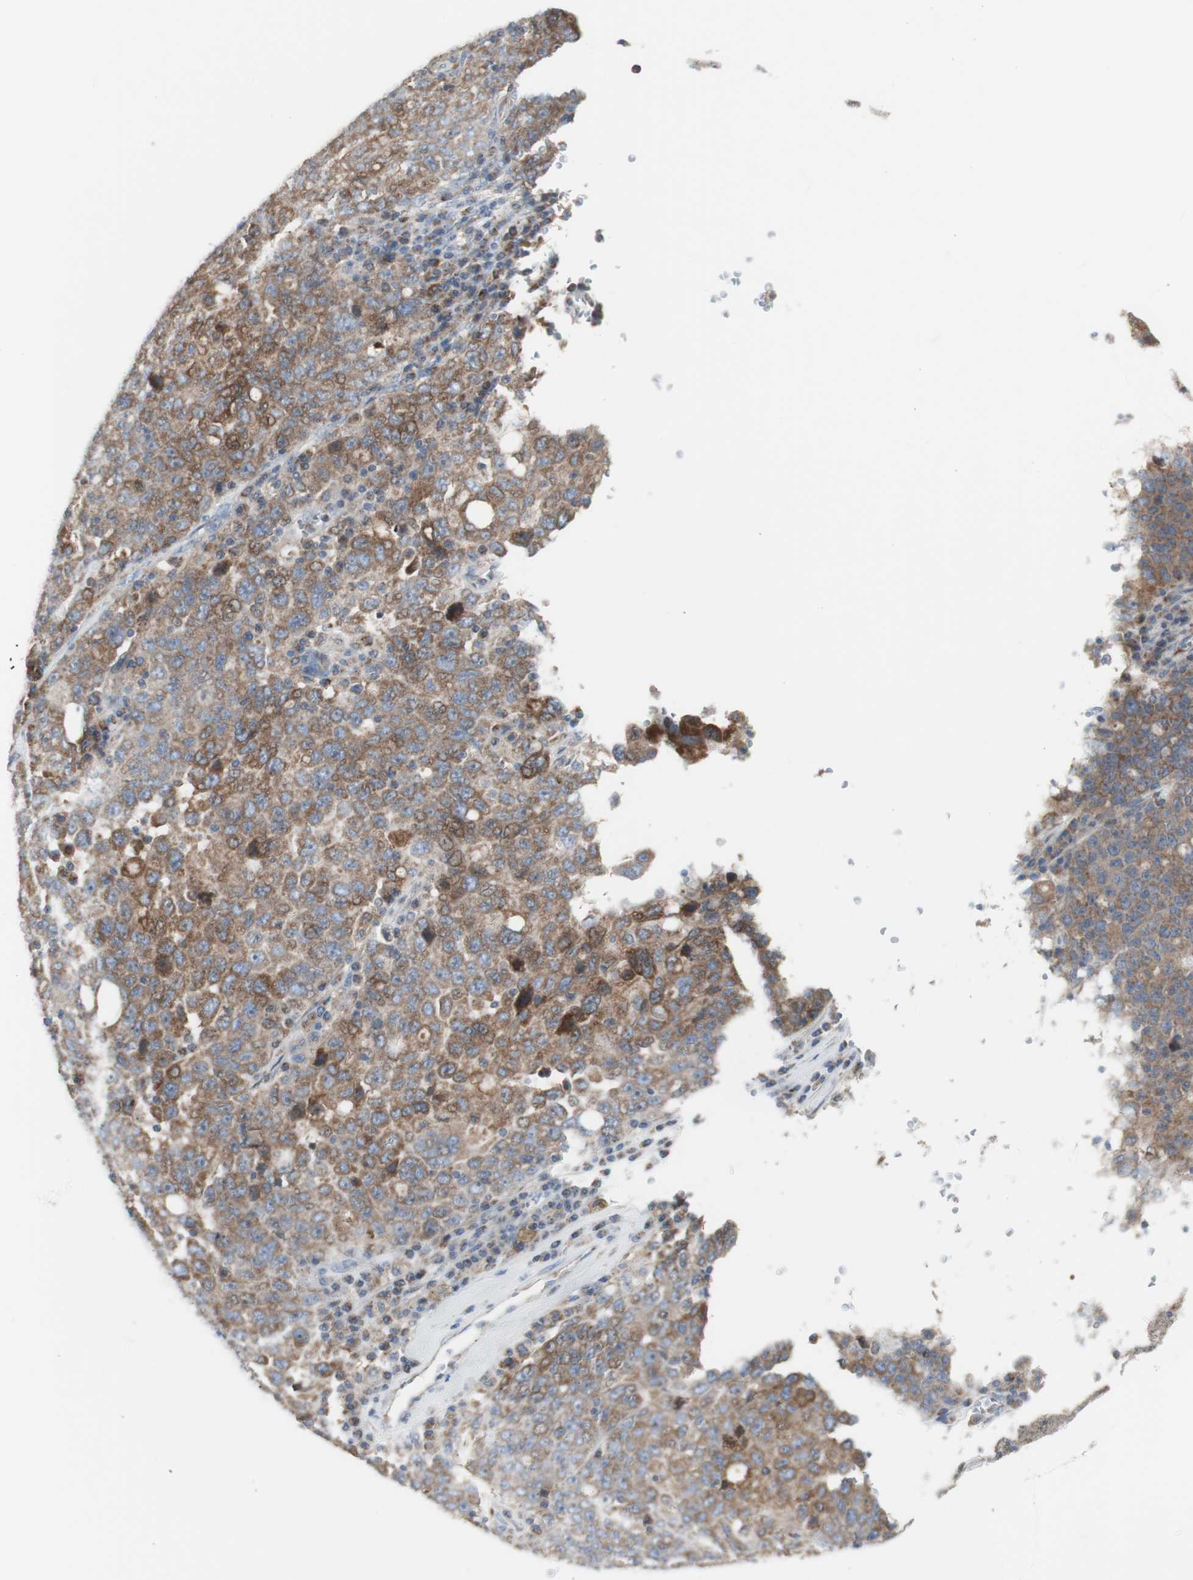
{"staining": {"intensity": "weak", "quantity": "25%-75%", "location": "cytoplasmic/membranous"}, "tissue": "ovarian cancer", "cell_type": "Tumor cells", "image_type": "cancer", "snomed": [{"axis": "morphology", "description": "Carcinoma, endometroid"}, {"axis": "topography", "description": "Ovary"}], "caption": "IHC histopathology image of neoplastic tissue: ovarian cancer (endometroid carcinoma) stained using immunohistochemistry exhibits low levels of weak protein expression localized specifically in the cytoplasmic/membranous of tumor cells, appearing as a cytoplasmic/membranous brown color.", "gene": "C3orf52", "patient": {"sex": "female", "age": 62}}